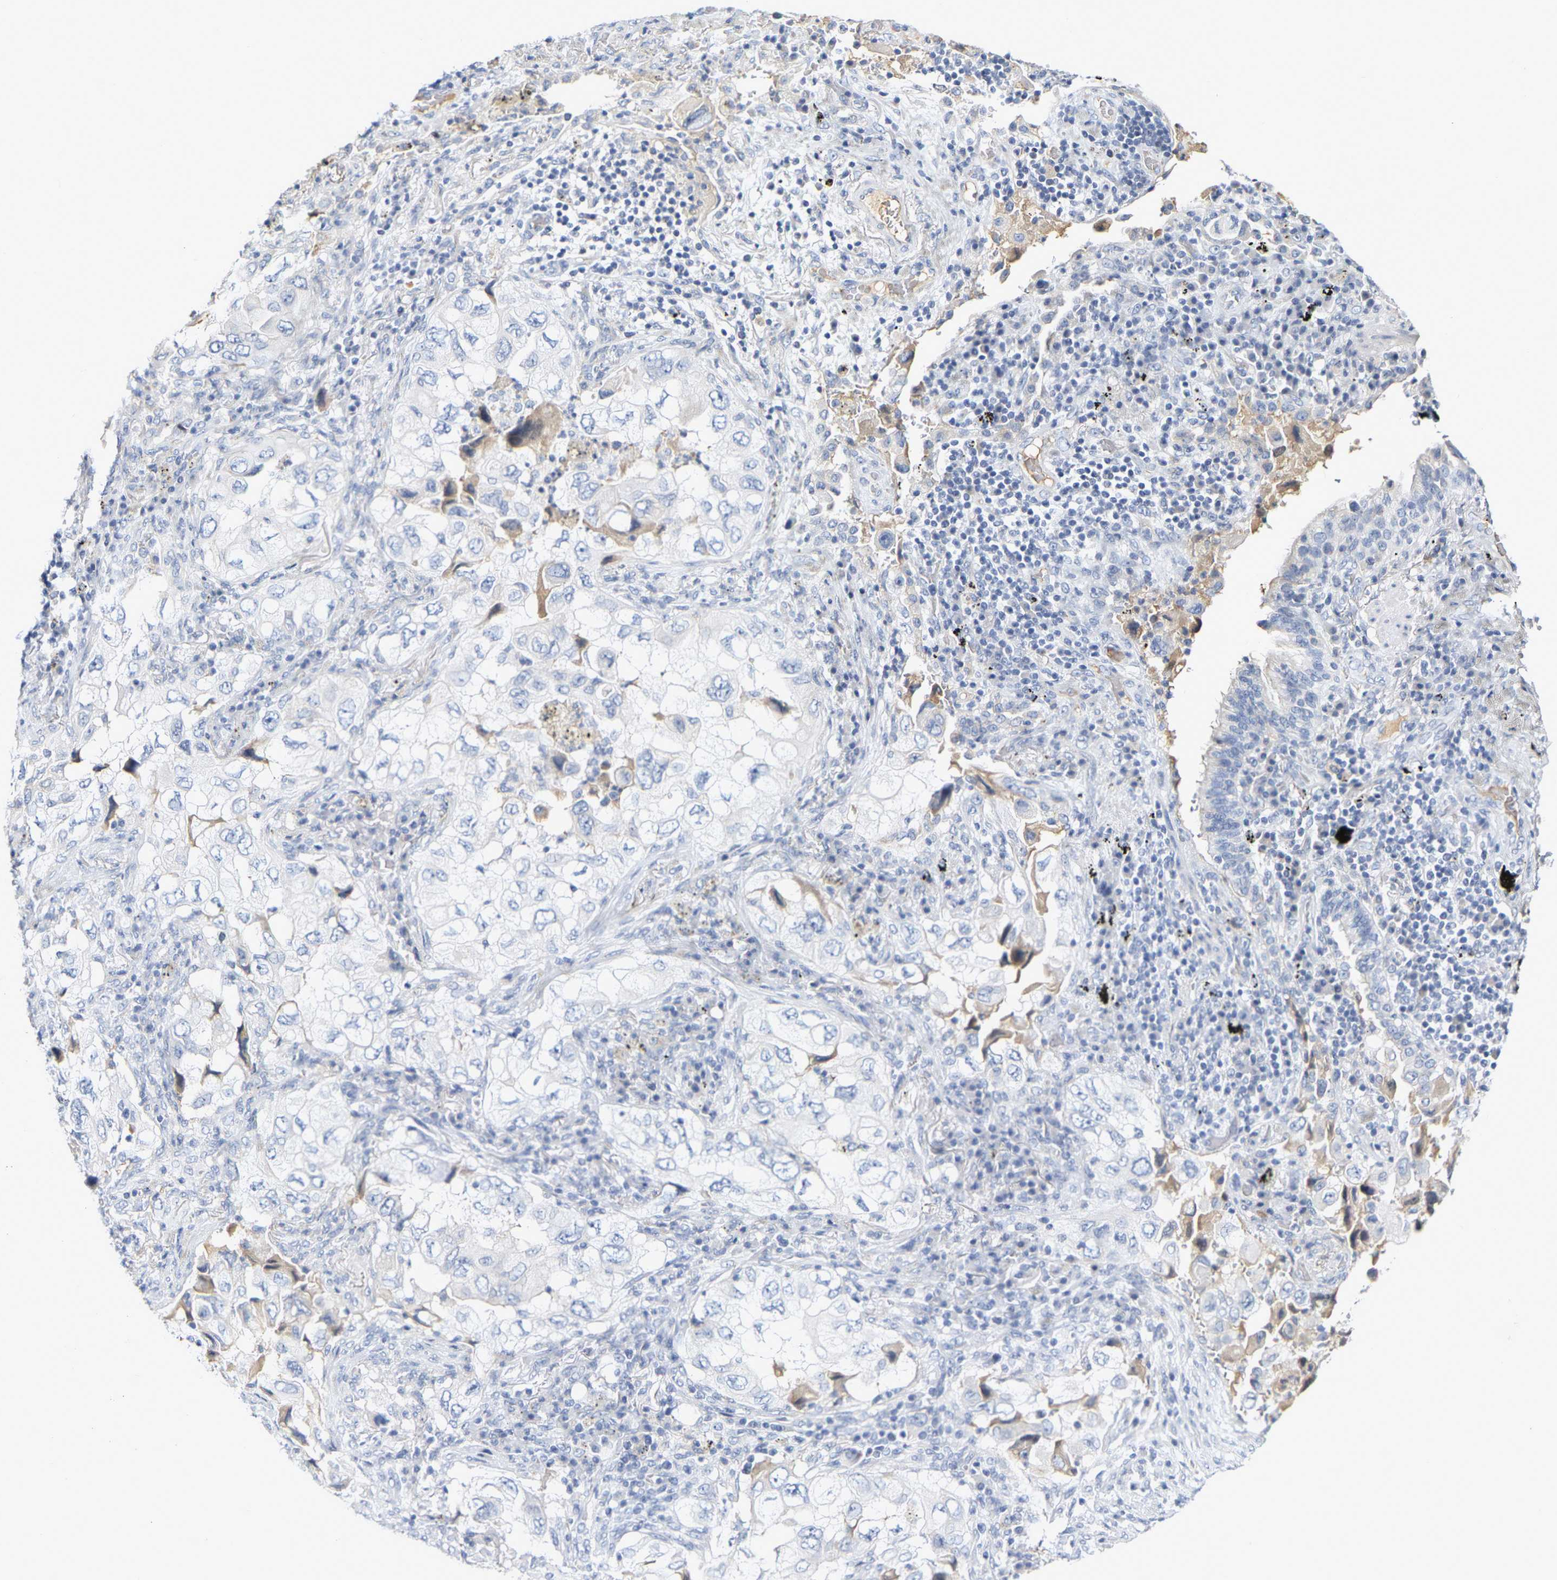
{"staining": {"intensity": "negative", "quantity": "none", "location": "none"}, "tissue": "lung cancer", "cell_type": "Tumor cells", "image_type": "cancer", "snomed": [{"axis": "morphology", "description": "Adenocarcinoma, NOS"}, {"axis": "topography", "description": "Lung"}], "caption": "Immunohistochemical staining of adenocarcinoma (lung) reveals no significant staining in tumor cells.", "gene": "GNAS", "patient": {"sex": "male", "age": 64}}